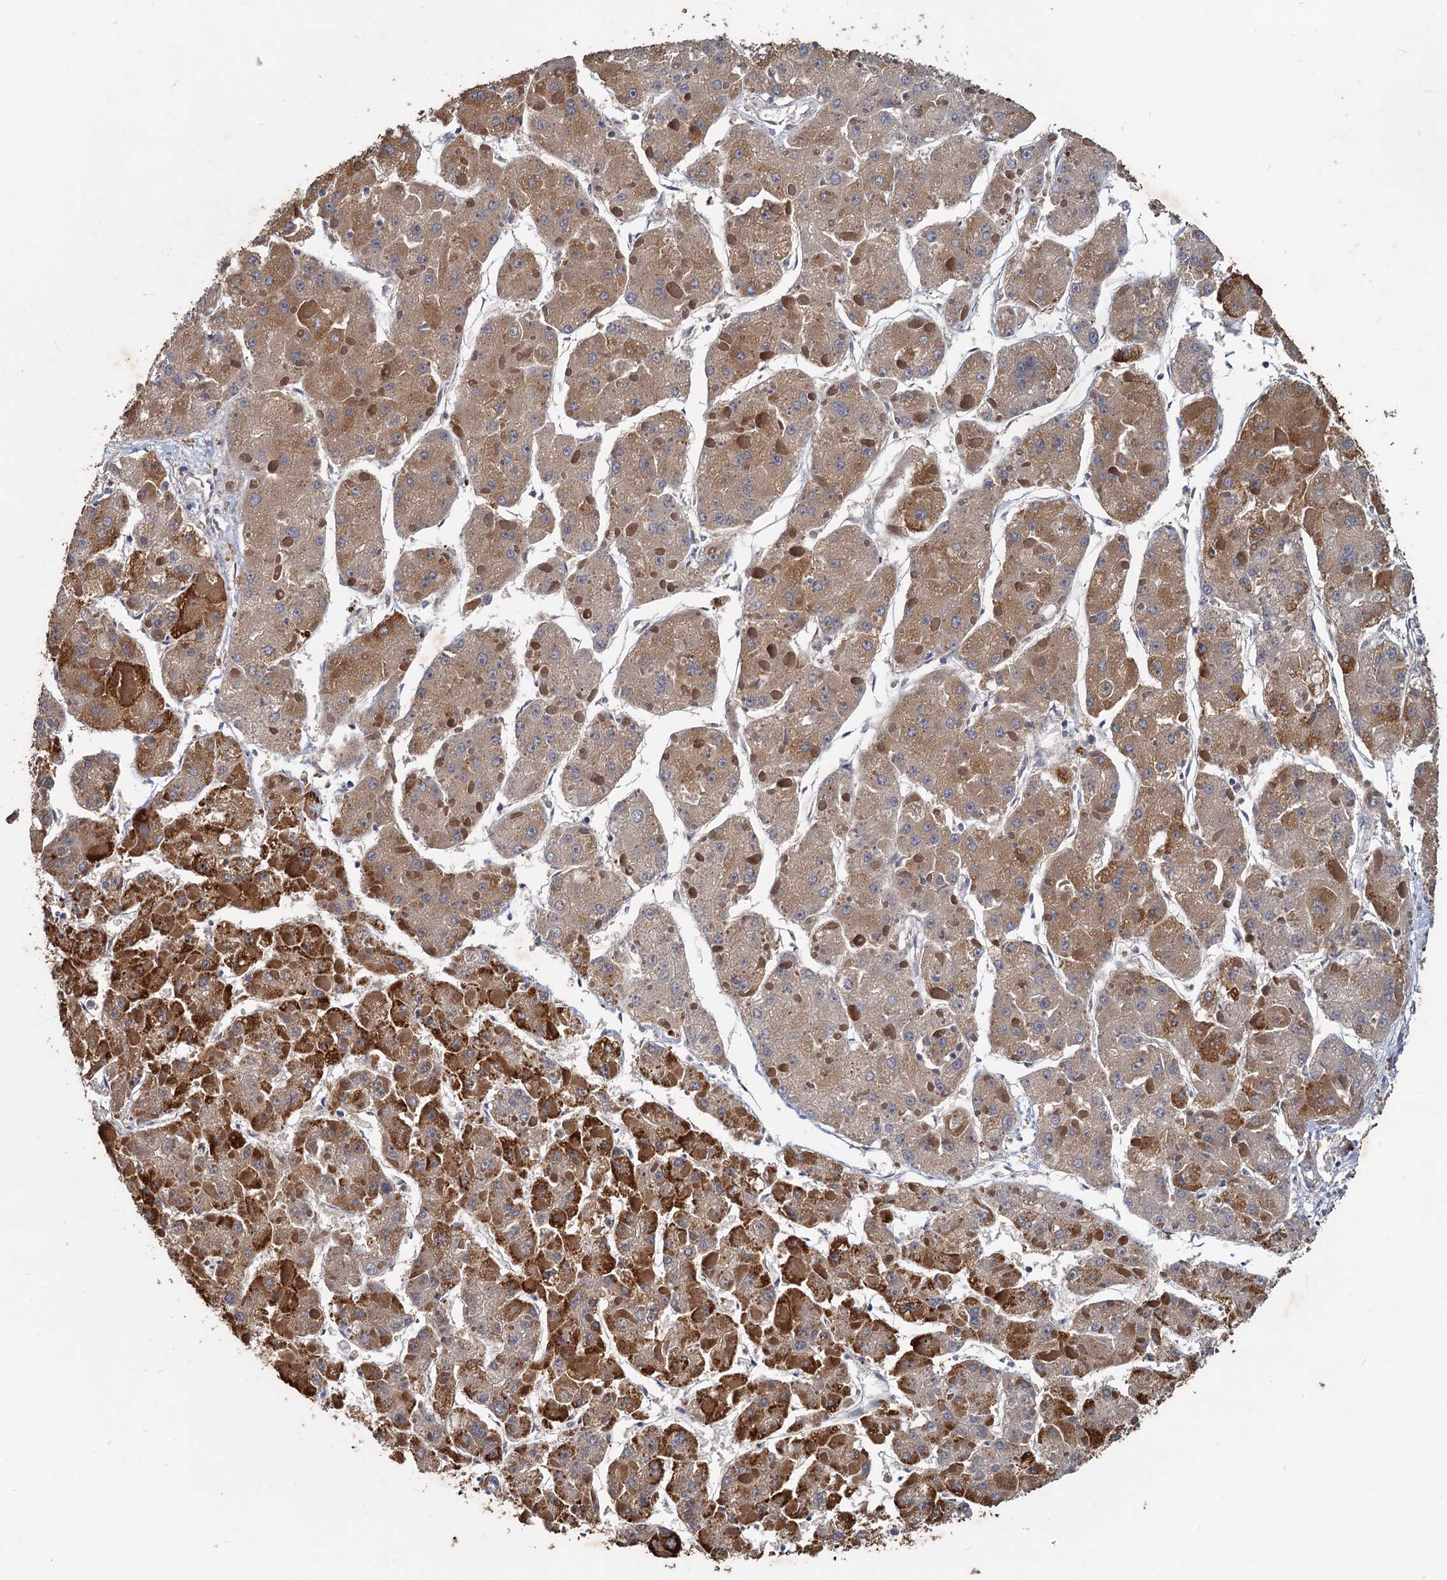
{"staining": {"intensity": "moderate", "quantity": ">75%", "location": "cytoplasmic/membranous"}, "tissue": "liver cancer", "cell_type": "Tumor cells", "image_type": "cancer", "snomed": [{"axis": "morphology", "description": "Carcinoma, Hepatocellular, NOS"}, {"axis": "topography", "description": "Liver"}], "caption": "DAB immunohistochemical staining of liver hepatocellular carcinoma displays moderate cytoplasmic/membranous protein expression in approximately >75% of tumor cells.", "gene": "SLC2A7", "patient": {"sex": "female", "age": 73}}